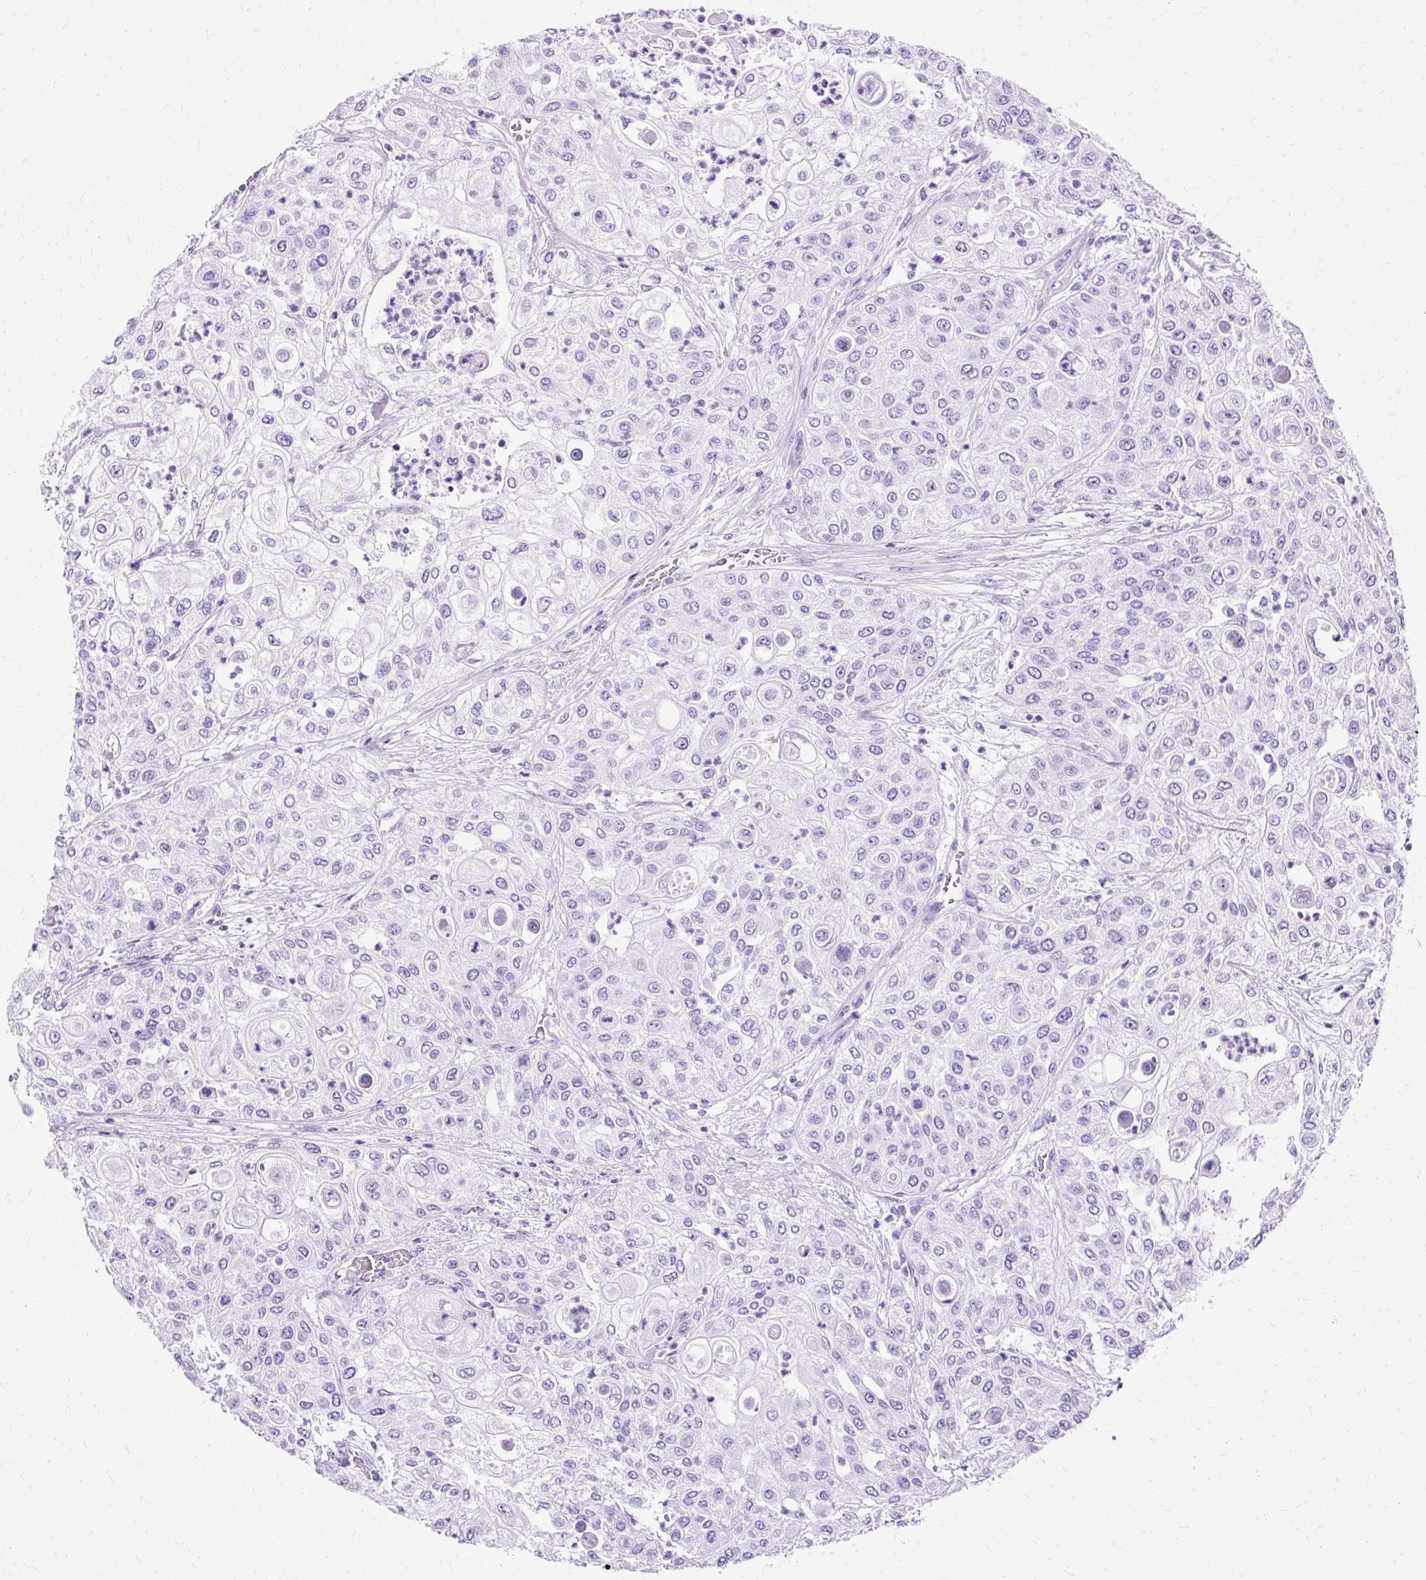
{"staining": {"intensity": "negative", "quantity": "none", "location": "none"}, "tissue": "urothelial cancer", "cell_type": "Tumor cells", "image_type": "cancer", "snomed": [{"axis": "morphology", "description": "Urothelial carcinoma, High grade"}, {"axis": "topography", "description": "Urinary bladder"}], "caption": "Tumor cells show no significant protein expression in urothelial carcinoma (high-grade).", "gene": "SLC8A2", "patient": {"sex": "female", "age": 79}}